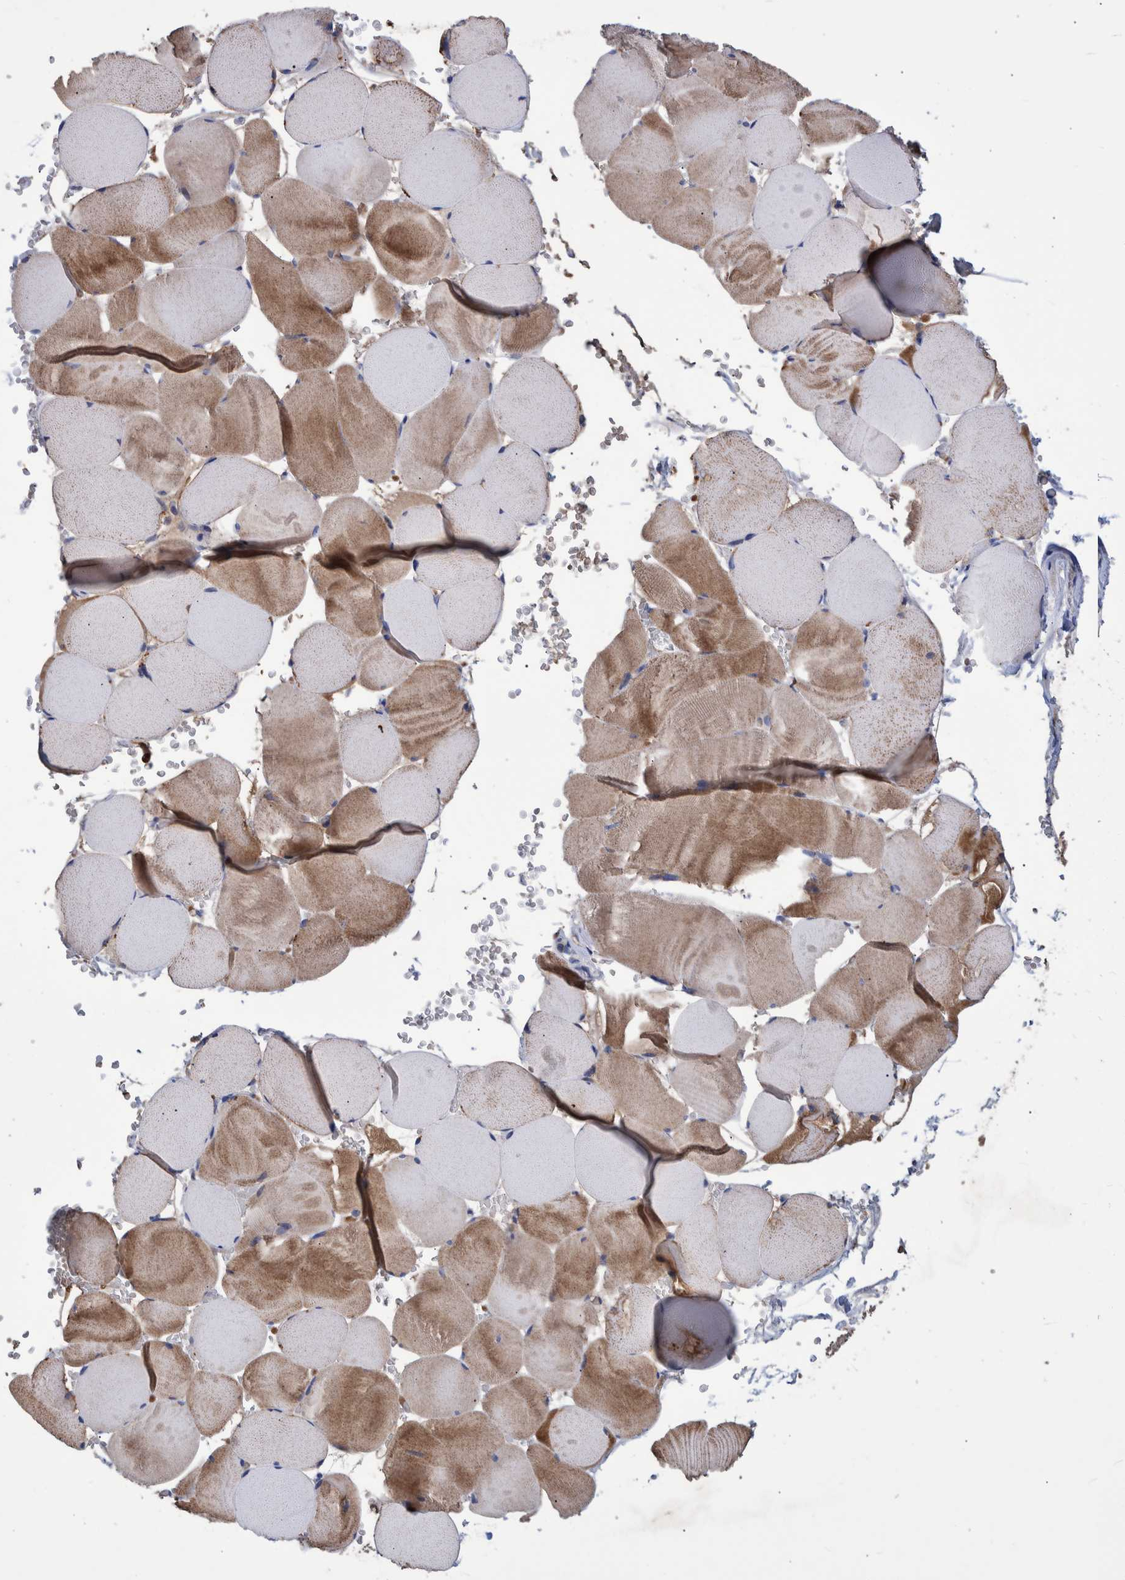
{"staining": {"intensity": "weak", "quantity": "25%-75%", "location": "cytoplasmic/membranous"}, "tissue": "skeletal muscle", "cell_type": "Myocytes", "image_type": "normal", "snomed": [{"axis": "morphology", "description": "Normal tissue, NOS"}, {"axis": "topography", "description": "Skeletal muscle"}], "caption": "IHC of unremarkable human skeletal muscle reveals low levels of weak cytoplasmic/membranous staining in approximately 25%-75% of myocytes. The protein is stained brown, and the nuclei are stained in blue (DAB IHC with brightfield microscopy, high magnification).", "gene": "DLL4", "patient": {"sex": "male", "age": 62}}